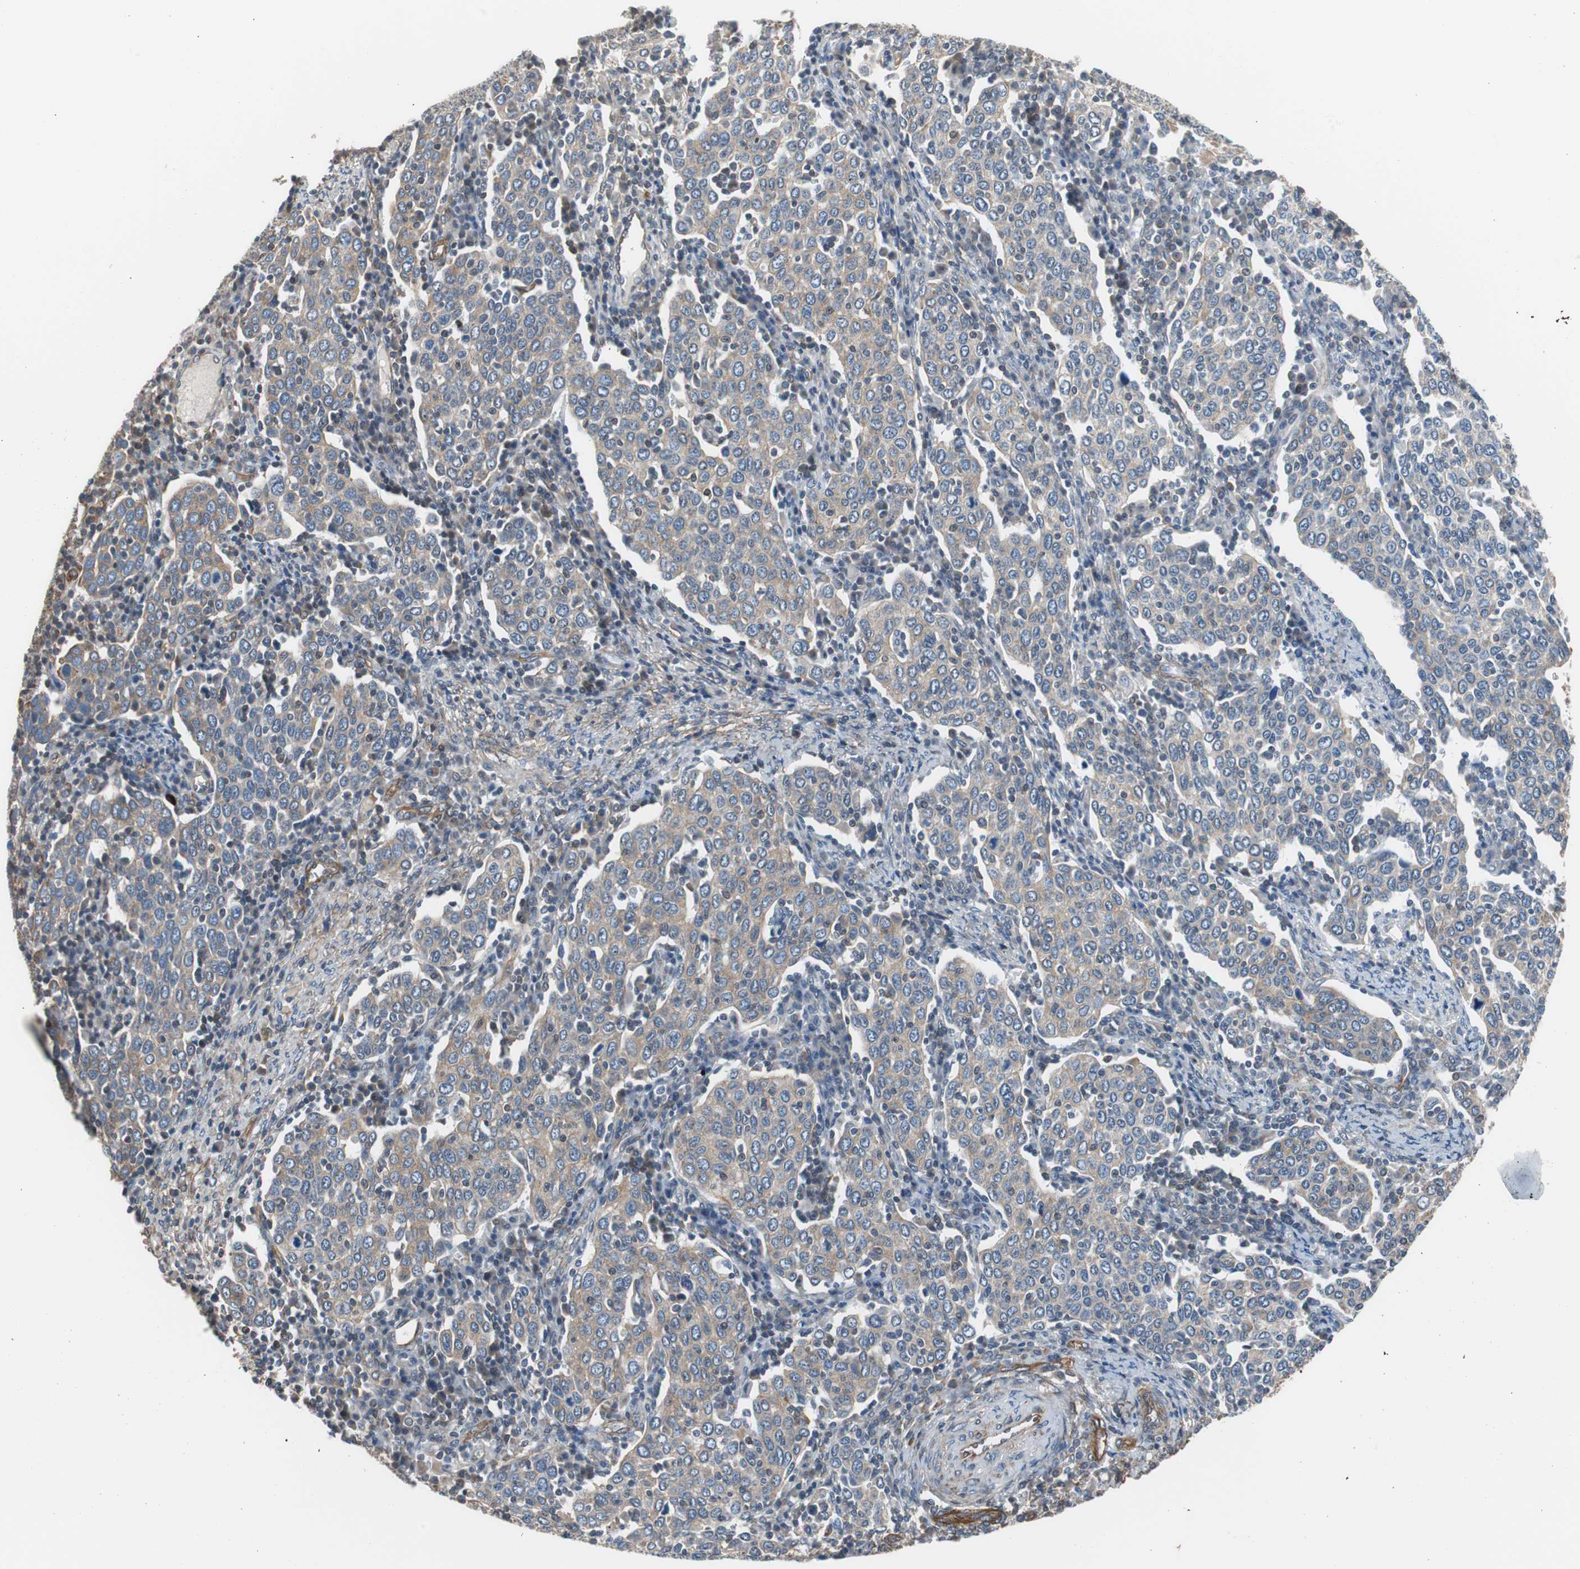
{"staining": {"intensity": "weak", "quantity": ">75%", "location": "cytoplasmic/membranous"}, "tissue": "cervical cancer", "cell_type": "Tumor cells", "image_type": "cancer", "snomed": [{"axis": "morphology", "description": "Squamous cell carcinoma, NOS"}, {"axis": "topography", "description": "Cervix"}], "caption": "The image reveals staining of cervical cancer (squamous cell carcinoma), revealing weak cytoplasmic/membranous protein expression (brown color) within tumor cells.", "gene": "KIF3B", "patient": {"sex": "female", "age": 40}}